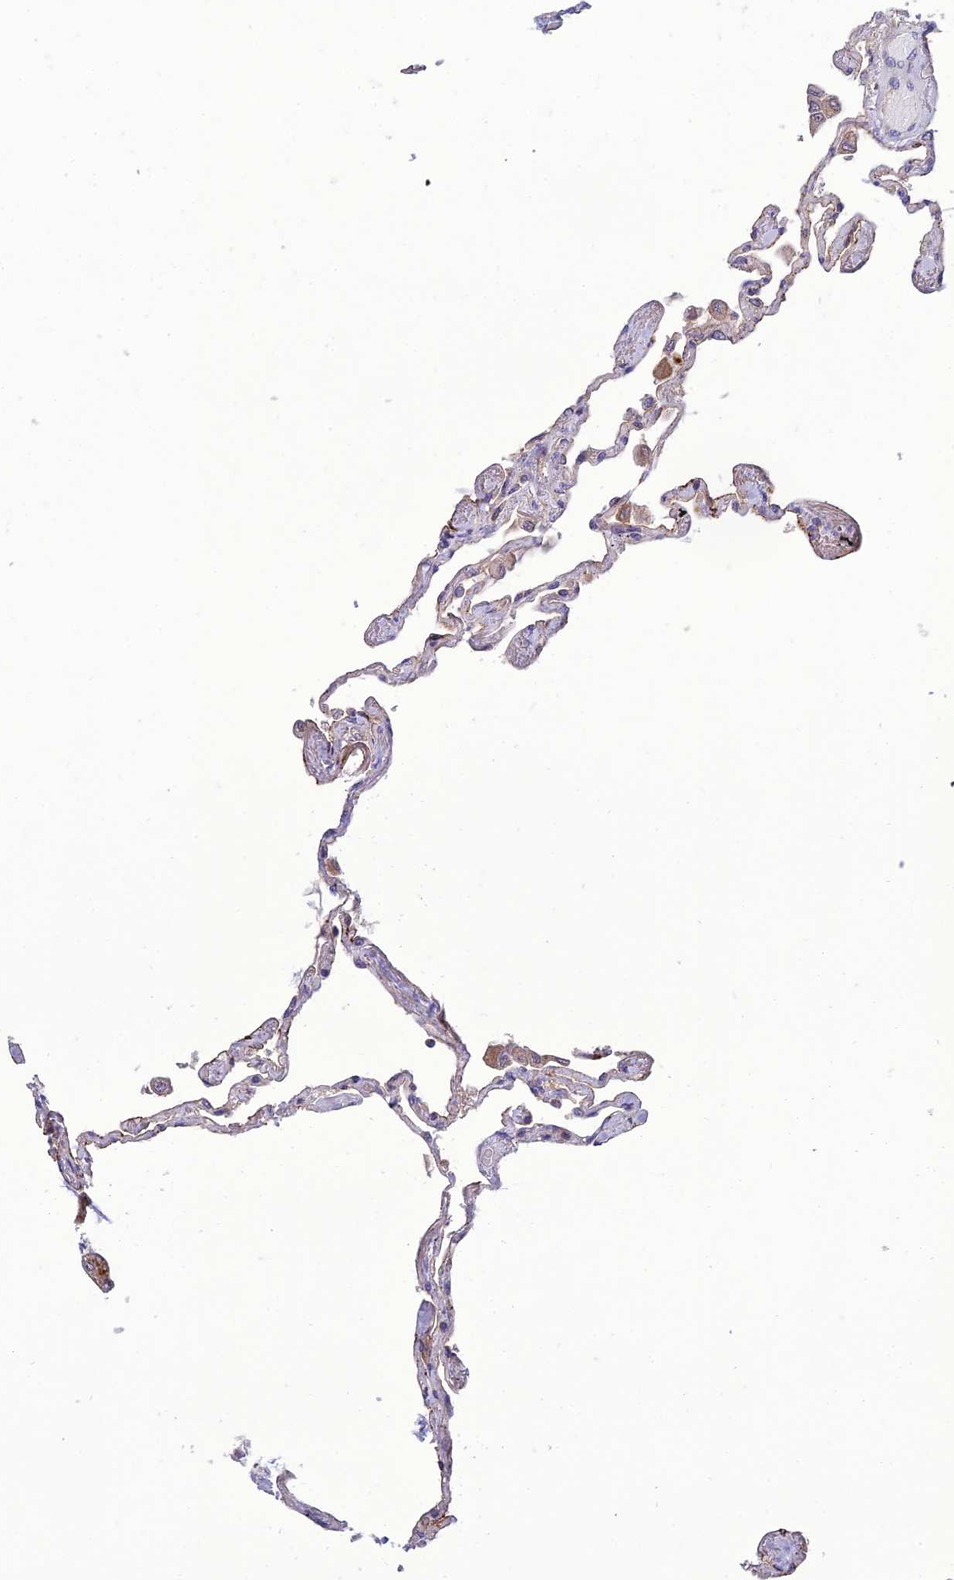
{"staining": {"intensity": "moderate", "quantity": "<25%", "location": "cytoplasmic/membranous"}, "tissue": "lung", "cell_type": "Alveolar cells", "image_type": "normal", "snomed": [{"axis": "morphology", "description": "Normal tissue, NOS"}, {"axis": "topography", "description": "Lung"}], "caption": "A low amount of moderate cytoplasmic/membranous positivity is appreciated in approximately <25% of alveolar cells in normal lung. Nuclei are stained in blue.", "gene": "IRAK3", "patient": {"sex": "female", "age": 67}}